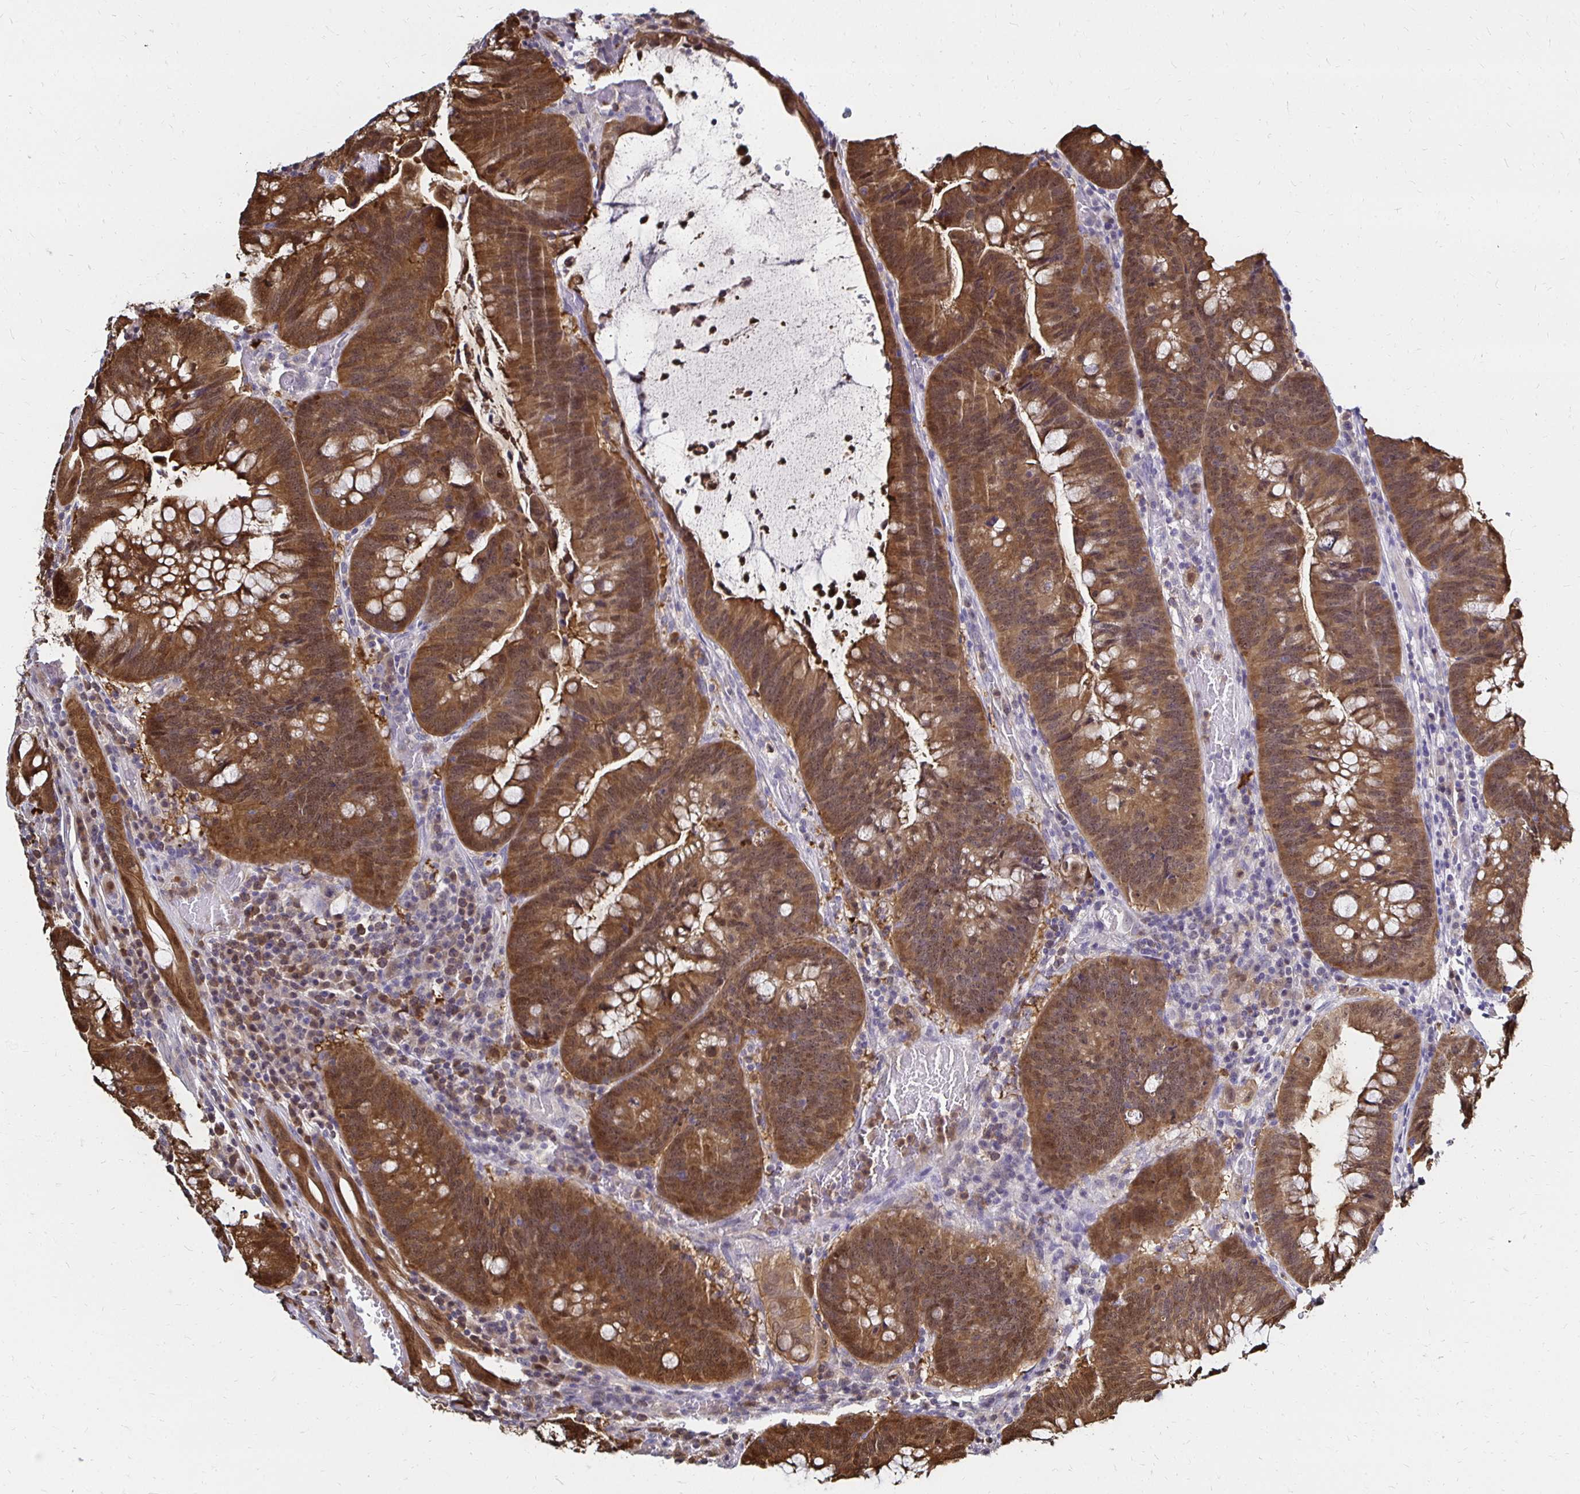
{"staining": {"intensity": "moderate", "quantity": ">75%", "location": "cytoplasmic/membranous,nuclear"}, "tissue": "colorectal cancer", "cell_type": "Tumor cells", "image_type": "cancer", "snomed": [{"axis": "morphology", "description": "Adenocarcinoma, NOS"}, {"axis": "topography", "description": "Colon"}], "caption": "This photomicrograph shows immunohistochemistry (IHC) staining of human colorectal adenocarcinoma, with medium moderate cytoplasmic/membranous and nuclear staining in about >75% of tumor cells.", "gene": "TXN", "patient": {"sex": "male", "age": 62}}